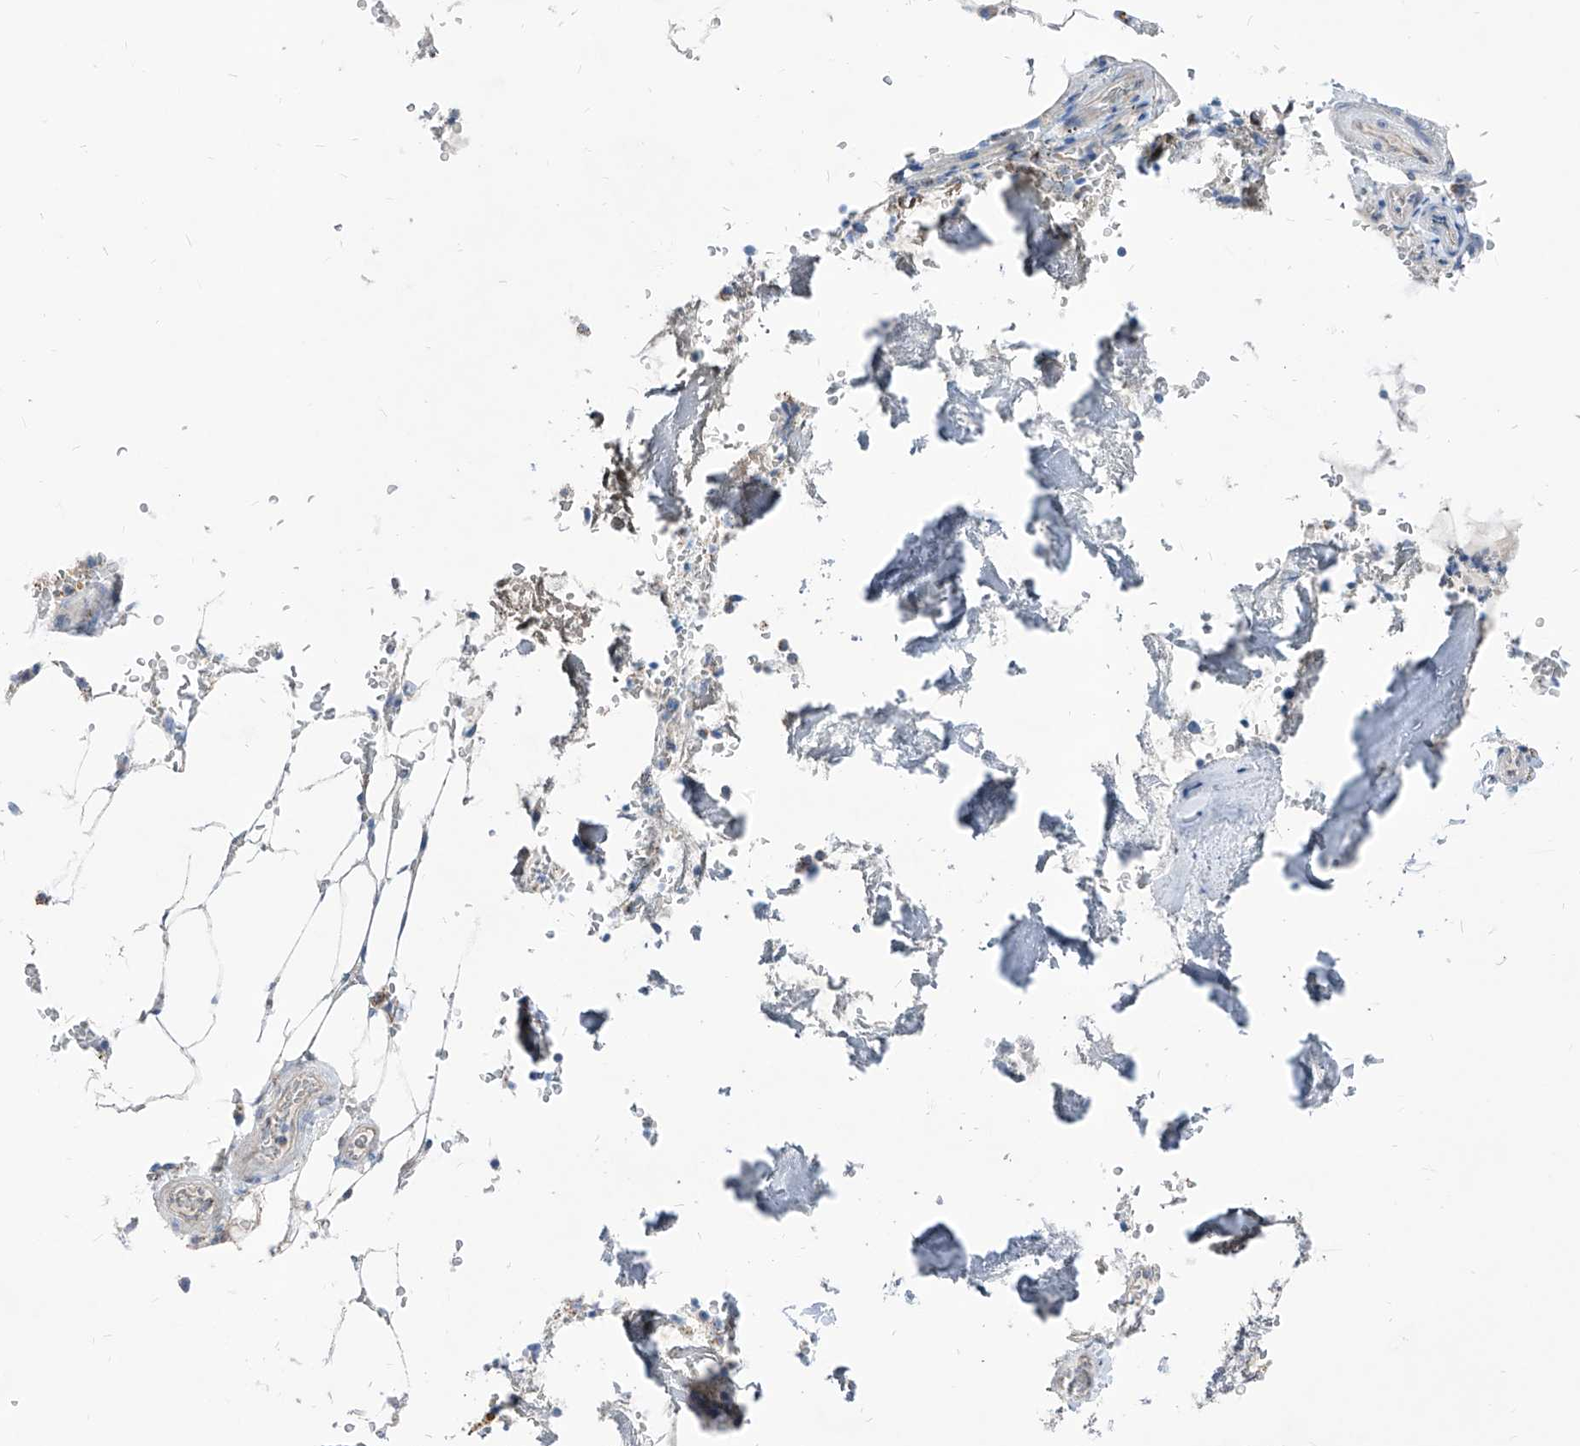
{"staining": {"intensity": "weak", "quantity": "<25%", "location": "cytoplasmic/membranous"}, "tissue": "bone marrow", "cell_type": "Hematopoietic cells", "image_type": "normal", "snomed": [{"axis": "morphology", "description": "Normal tissue, NOS"}, {"axis": "topography", "description": "Bone marrow"}], "caption": "DAB immunohistochemical staining of unremarkable bone marrow displays no significant expression in hematopoietic cells. (DAB immunohistochemistry (IHC) with hematoxylin counter stain).", "gene": "AGPS", "patient": {"sex": "male", "age": 70}}